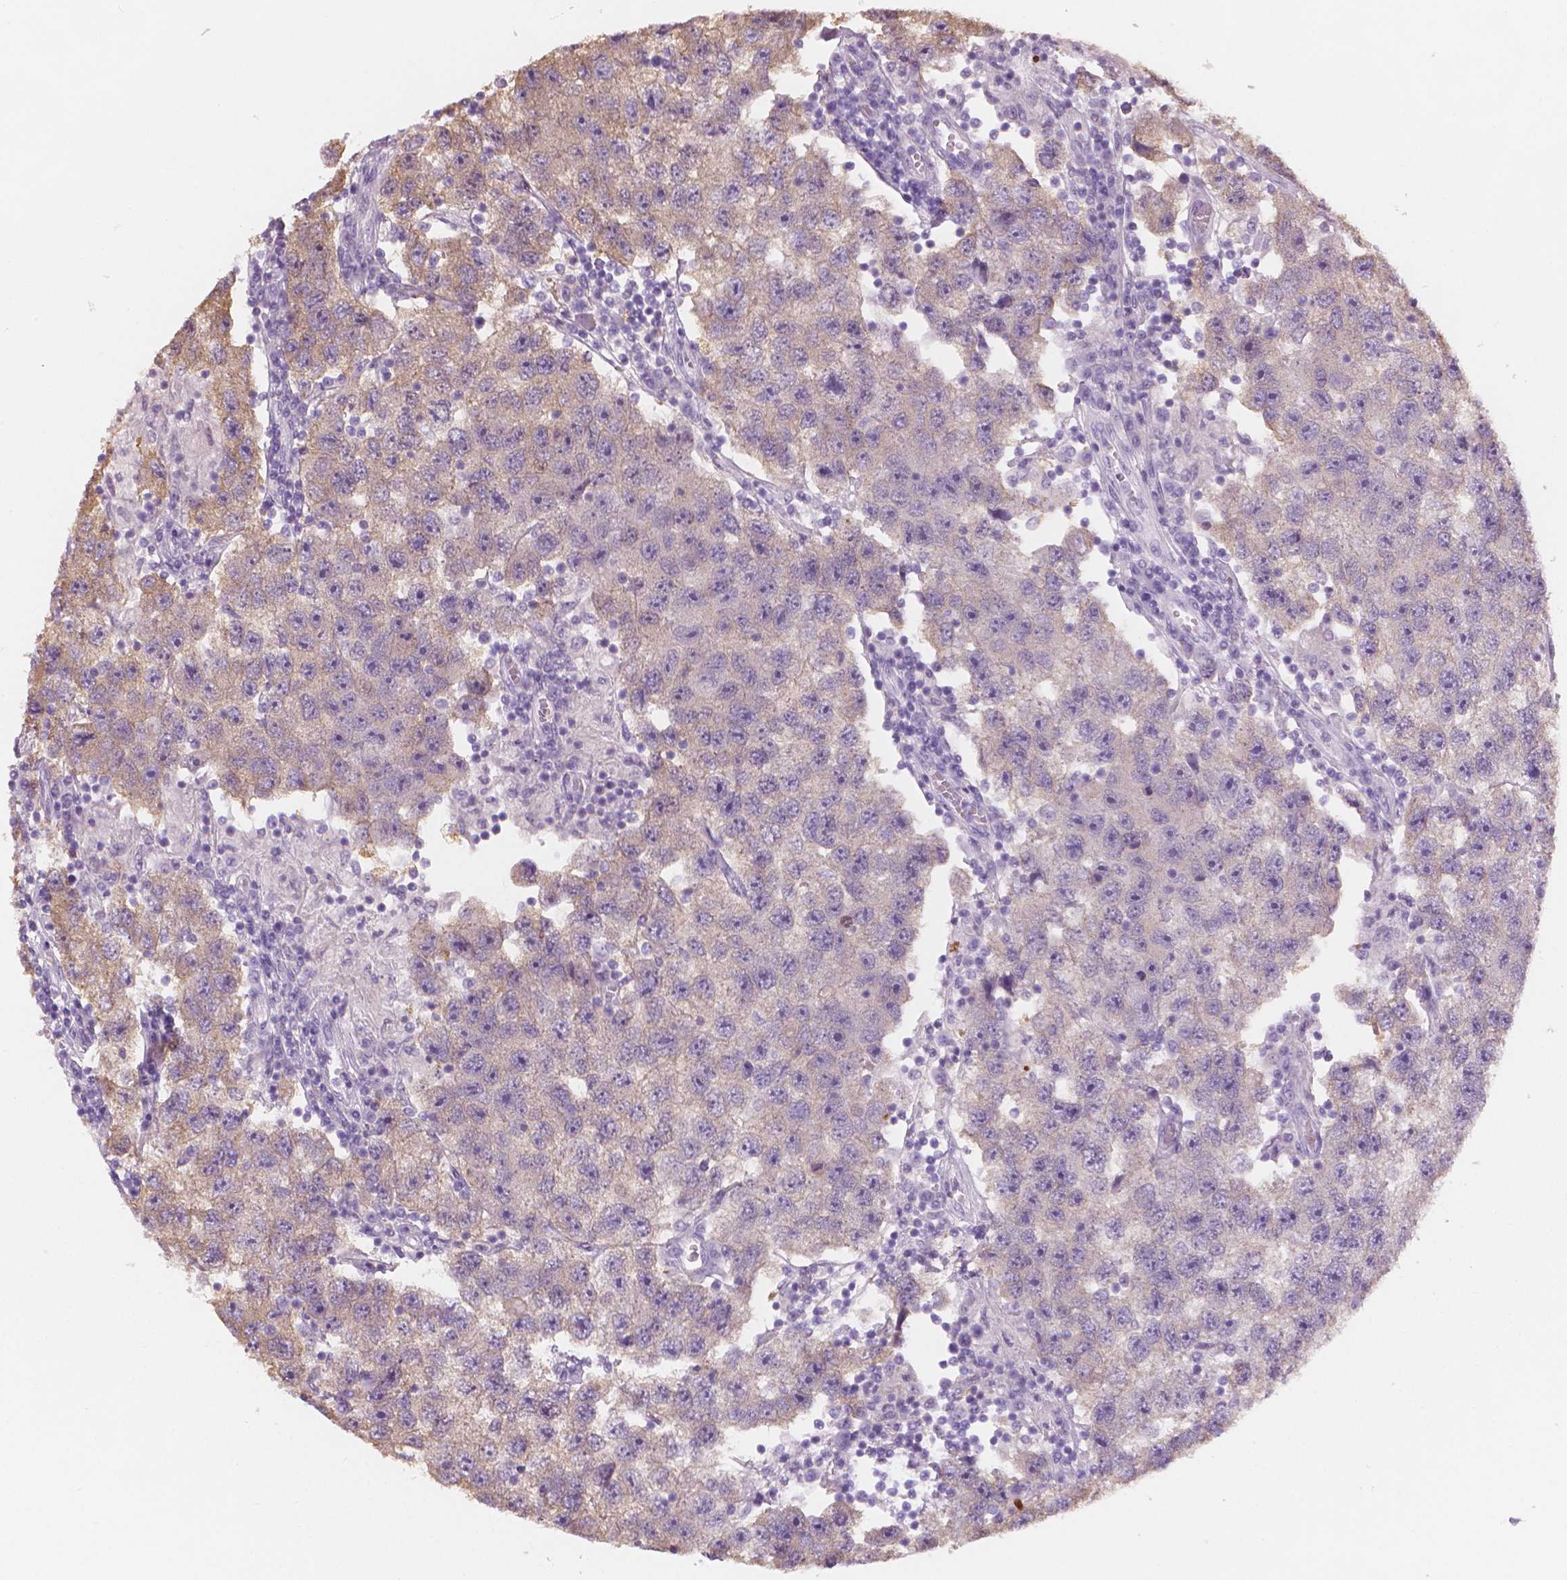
{"staining": {"intensity": "weak", "quantity": "<25%", "location": "cytoplasmic/membranous"}, "tissue": "testis cancer", "cell_type": "Tumor cells", "image_type": "cancer", "snomed": [{"axis": "morphology", "description": "Seminoma, NOS"}, {"axis": "topography", "description": "Testis"}], "caption": "An immunohistochemistry image of testis cancer is shown. There is no staining in tumor cells of testis cancer.", "gene": "APOA4", "patient": {"sex": "male", "age": 26}}